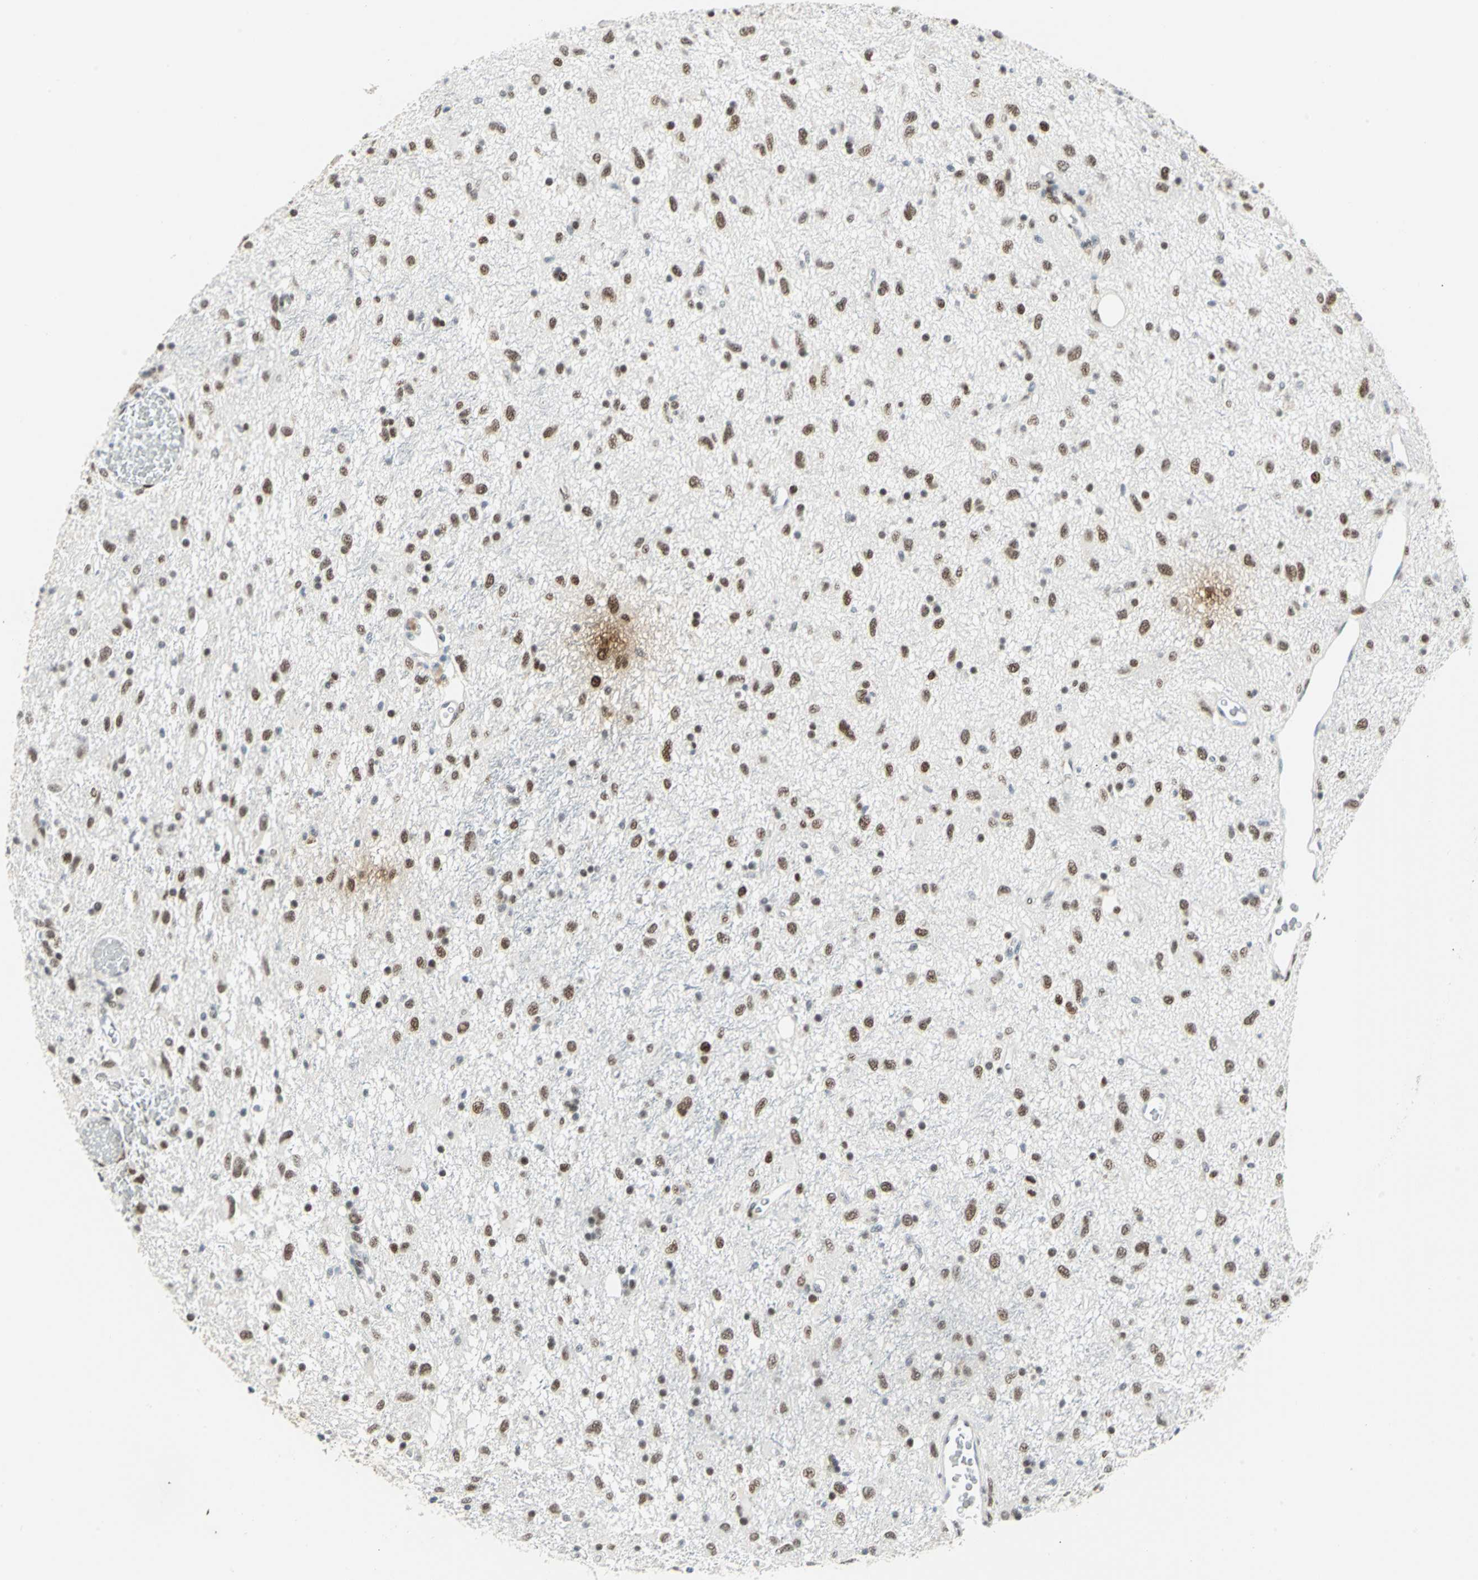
{"staining": {"intensity": "strong", "quantity": ">75%", "location": "nuclear"}, "tissue": "glioma", "cell_type": "Tumor cells", "image_type": "cancer", "snomed": [{"axis": "morphology", "description": "Glioma, malignant, Low grade"}, {"axis": "topography", "description": "Brain"}], "caption": "This is a micrograph of IHC staining of glioma, which shows strong expression in the nuclear of tumor cells.", "gene": "MEIS2", "patient": {"sex": "male", "age": 77}}